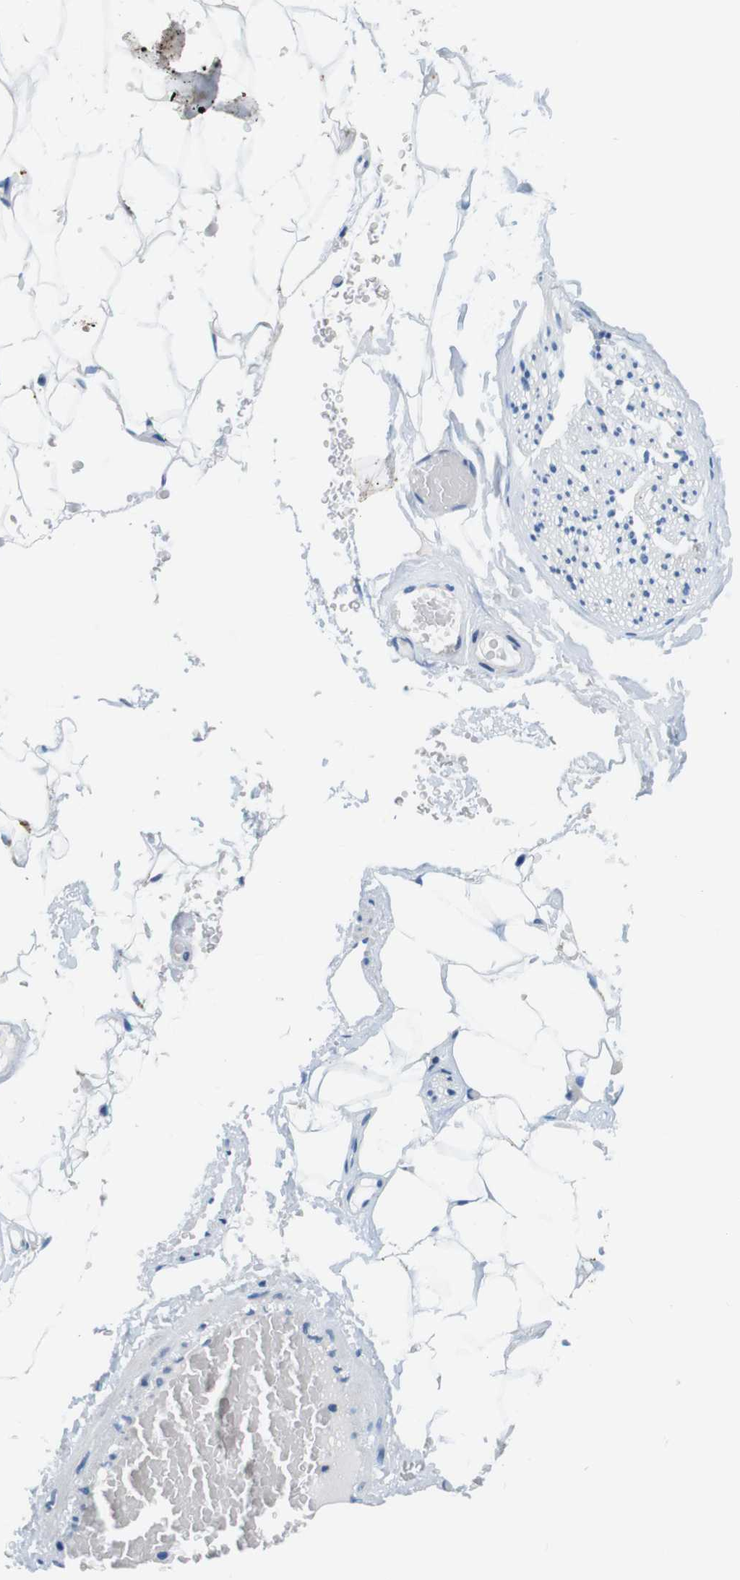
{"staining": {"intensity": "negative", "quantity": "none", "location": "none"}, "tissue": "adipose tissue", "cell_type": "Adipocytes", "image_type": "normal", "snomed": [{"axis": "morphology", "description": "Normal tissue, NOS"}, {"axis": "topography", "description": "Peripheral nerve tissue"}], "caption": "This is a image of IHC staining of benign adipose tissue, which shows no expression in adipocytes. The staining was performed using DAB (3,3'-diaminobenzidine) to visualize the protein expression in brown, while the nuclei were stained in blue with hematoxylin (Magnification: 20x).", "gene": "DENND4C", "patient": {"sex": "male", "age": 70}}